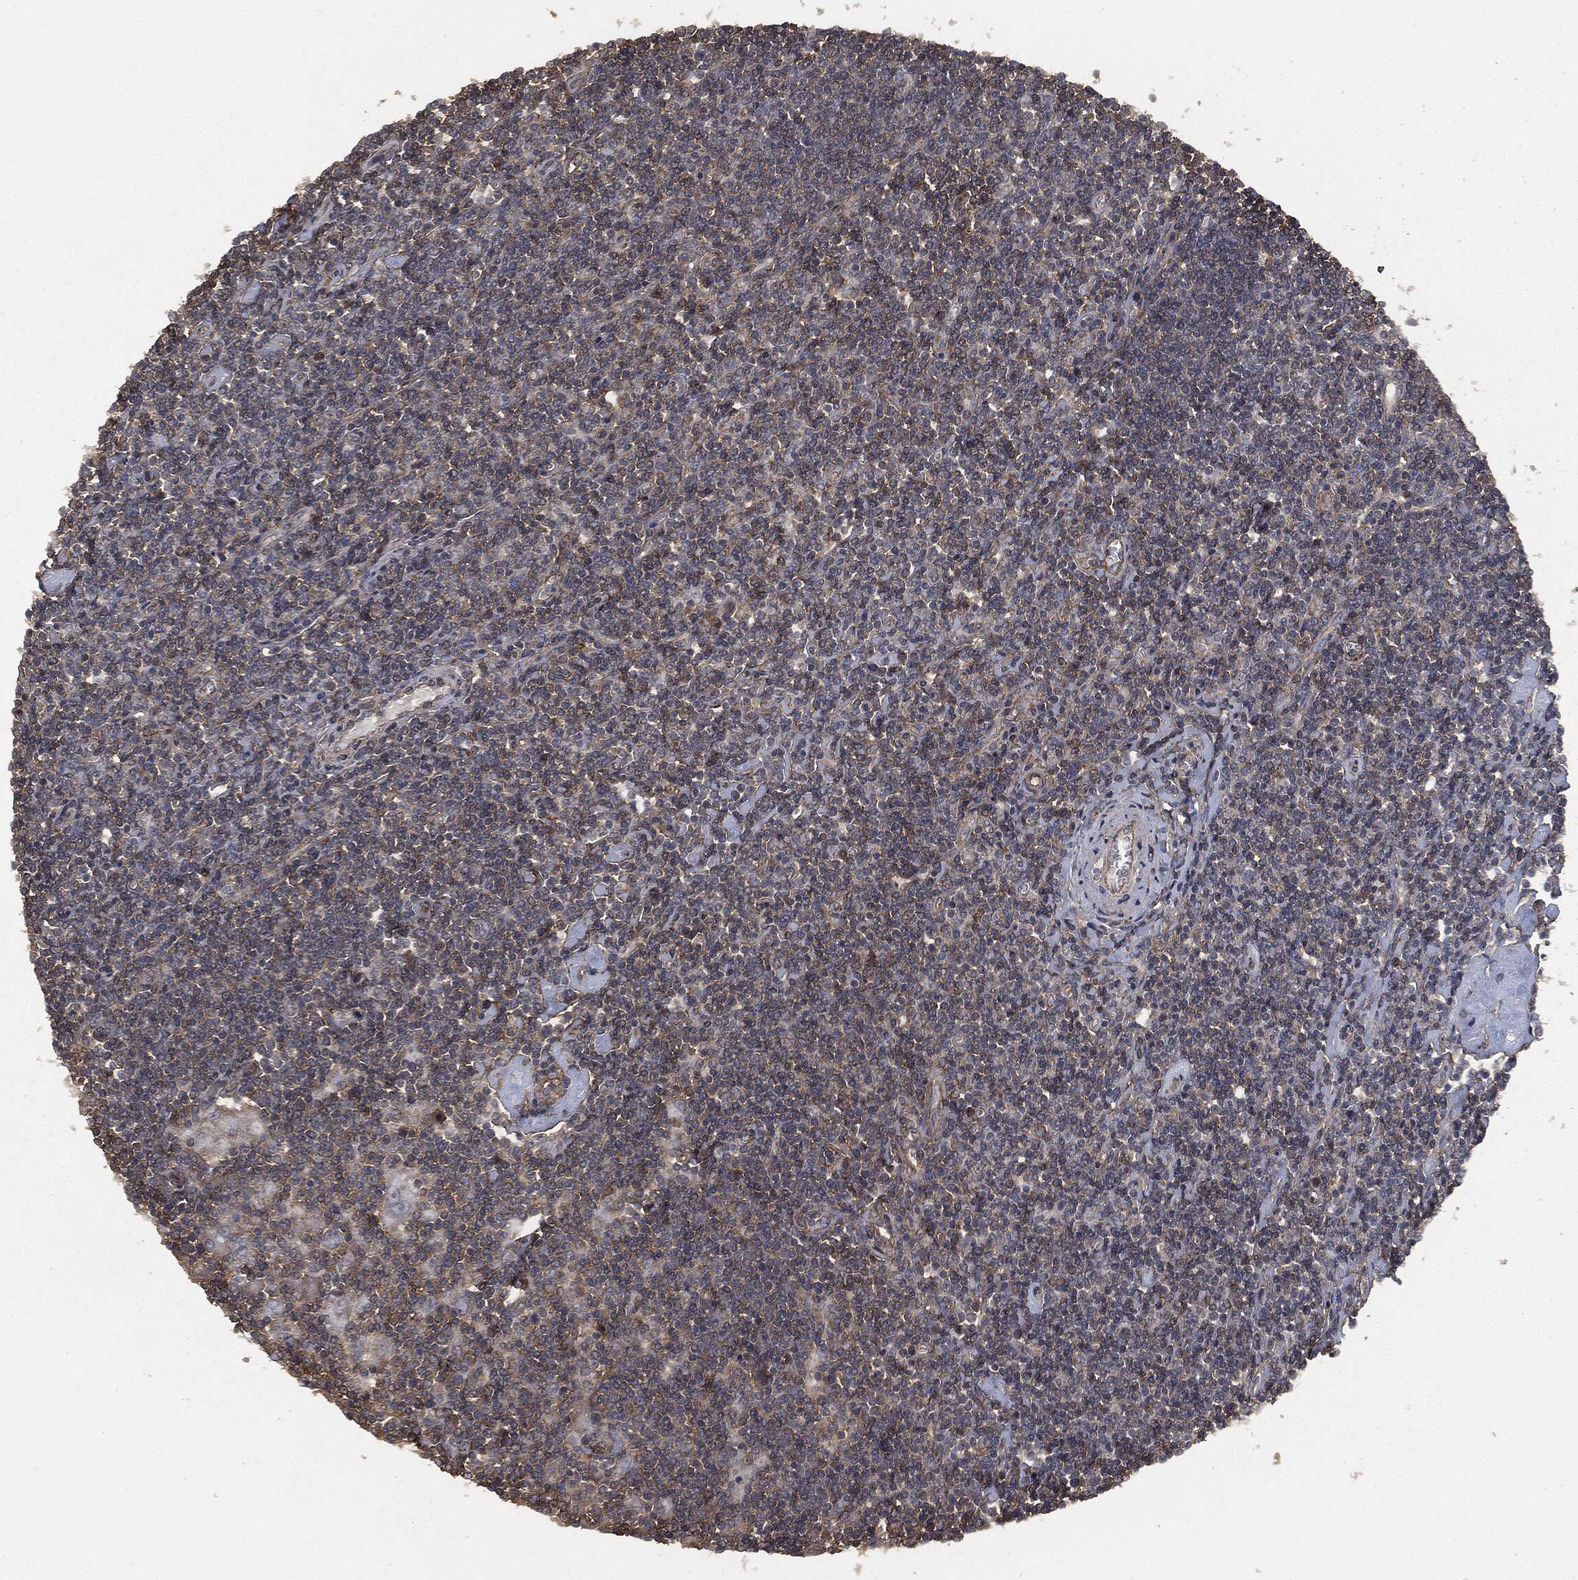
{"staining": {"intensity": "negative", "quantity": "none", "location": "none"}, "tissue": "lymphoma", "cell_type": "Tumor cells", "image_type": "cancer", "snomed": [{"axis": "morphology", "description": "Hodgkin's disease, NOS"}, {"axis": "topography", "description": "Lymph node"}], "caption": "Immunohistochemistry of Hodgkin's disease exhibits no expression in tumor cells.", "gene": "HRAS", "patient": {"sex": "male", "age": 40}}